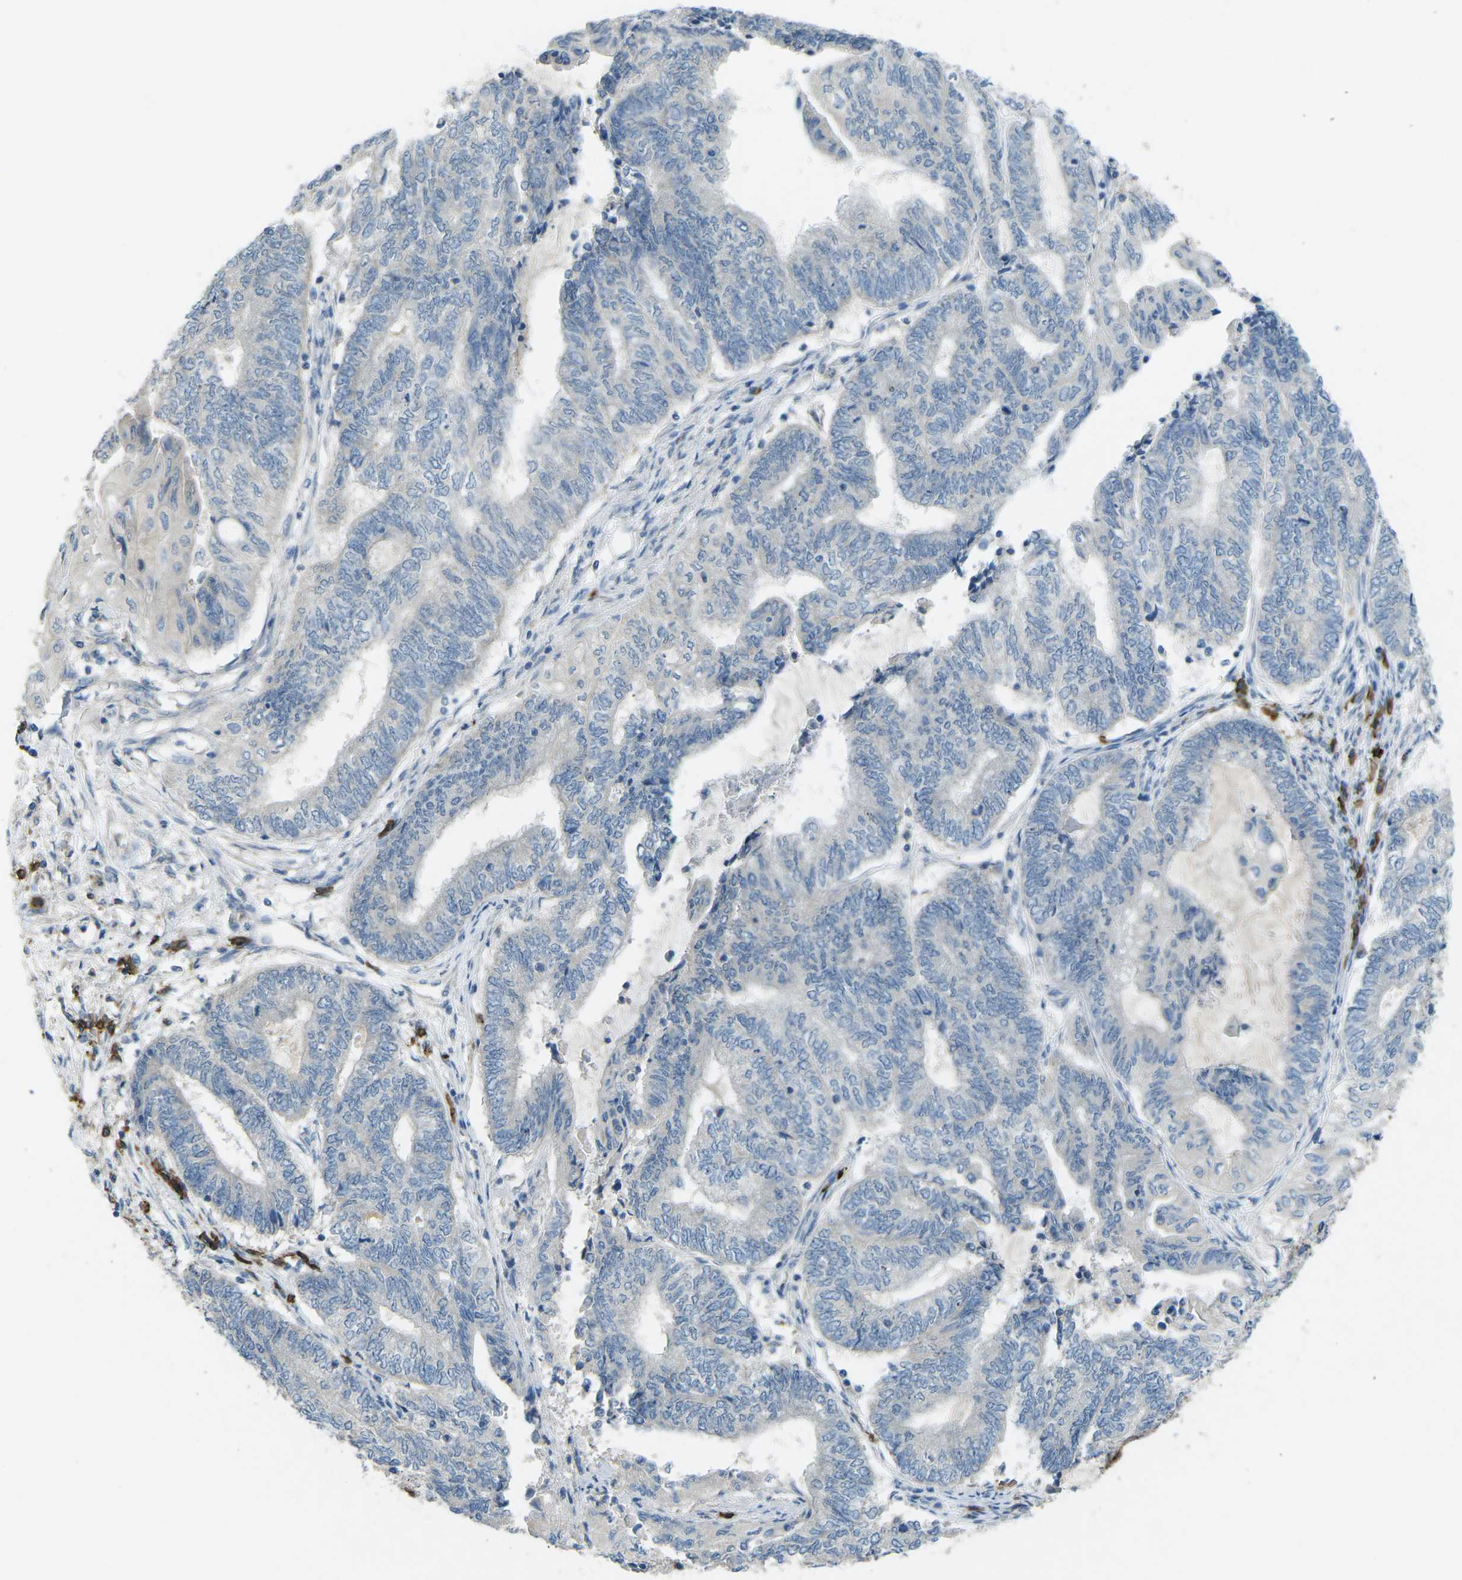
{"staining": {"intensity": "negative", "quantity": "none", "location": "none"}, "tissue": "endometrial cancer", "cell_type": "Tumor cells", "image_type": "cancer", "snomed": [{"axis": "morphology", "description": "Adenocarcinoma, NOS"}, {"axis": "topography", "description": "Uterus"}, {"axis": "topography", "description": "Endometrium"}], "caption": "Immunohistochemistry (IHC) of human adenocarcinoma (endometrial) exhibits no staining in tumor cells. (Stains: DAB immunohistochemistry (IHC) with hematoxylin counter stain, Microscopy: brightfield microscopy at high magnification).", "gene": "CD19", "patient": {"sex": "female", "age": 70}}